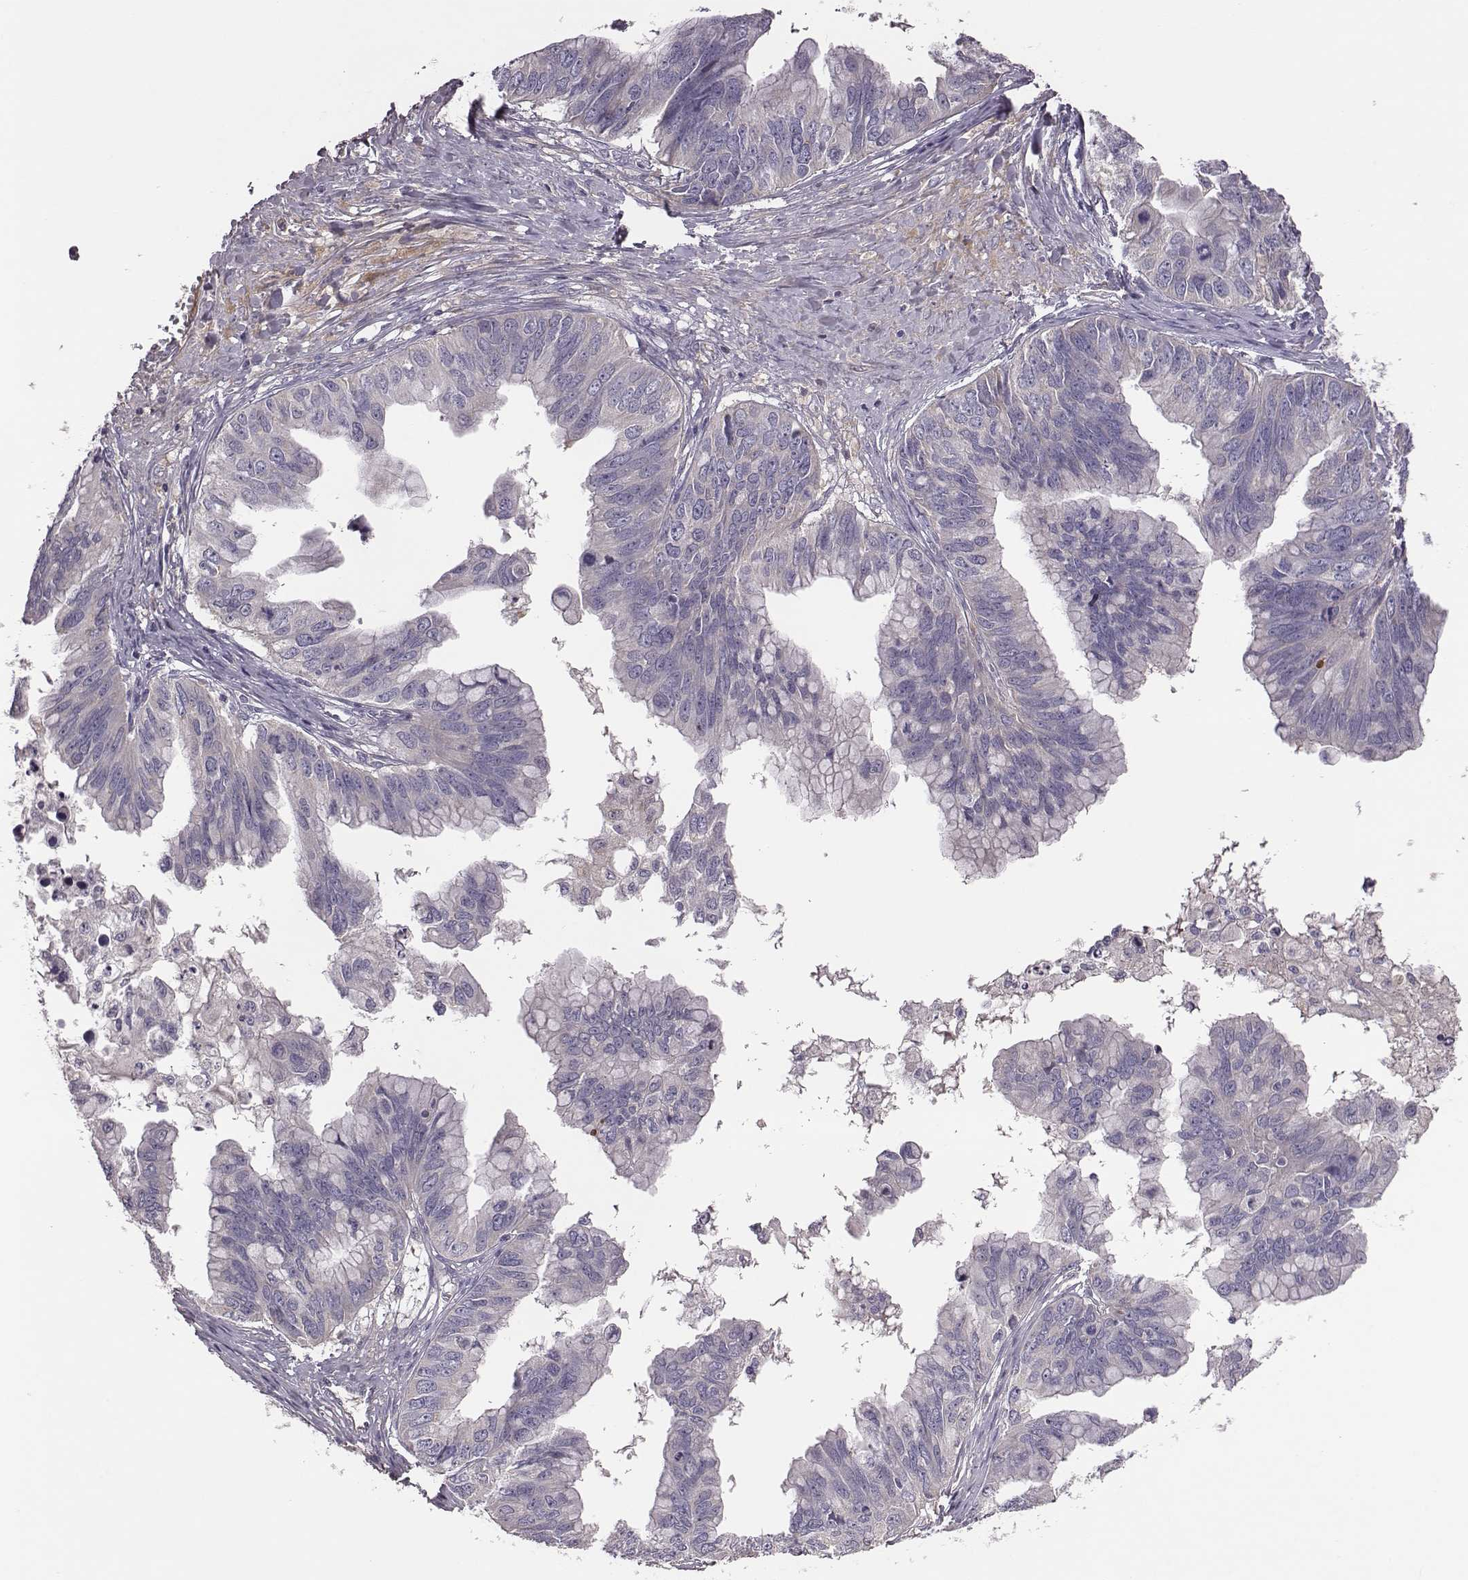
{"staining": {"intensity": "negative", "quantity": "none", "location": "none"}, "tissue": "ovarian cancer", "cell_type": "Tumor cells", "image_type": "cancer", "snomed": [{"axis": "morphology", "description": "Cystadenocarcinoma, mucinous, NOS"}, {"axis": "topography", "description": "Ovary"}], "caption": "Ovarian cancer stained for a protein using immunohistochemistry reveals no staining tumor cells.", "gene": "KMO", "patient": {"sex": "female", "age": 76}}